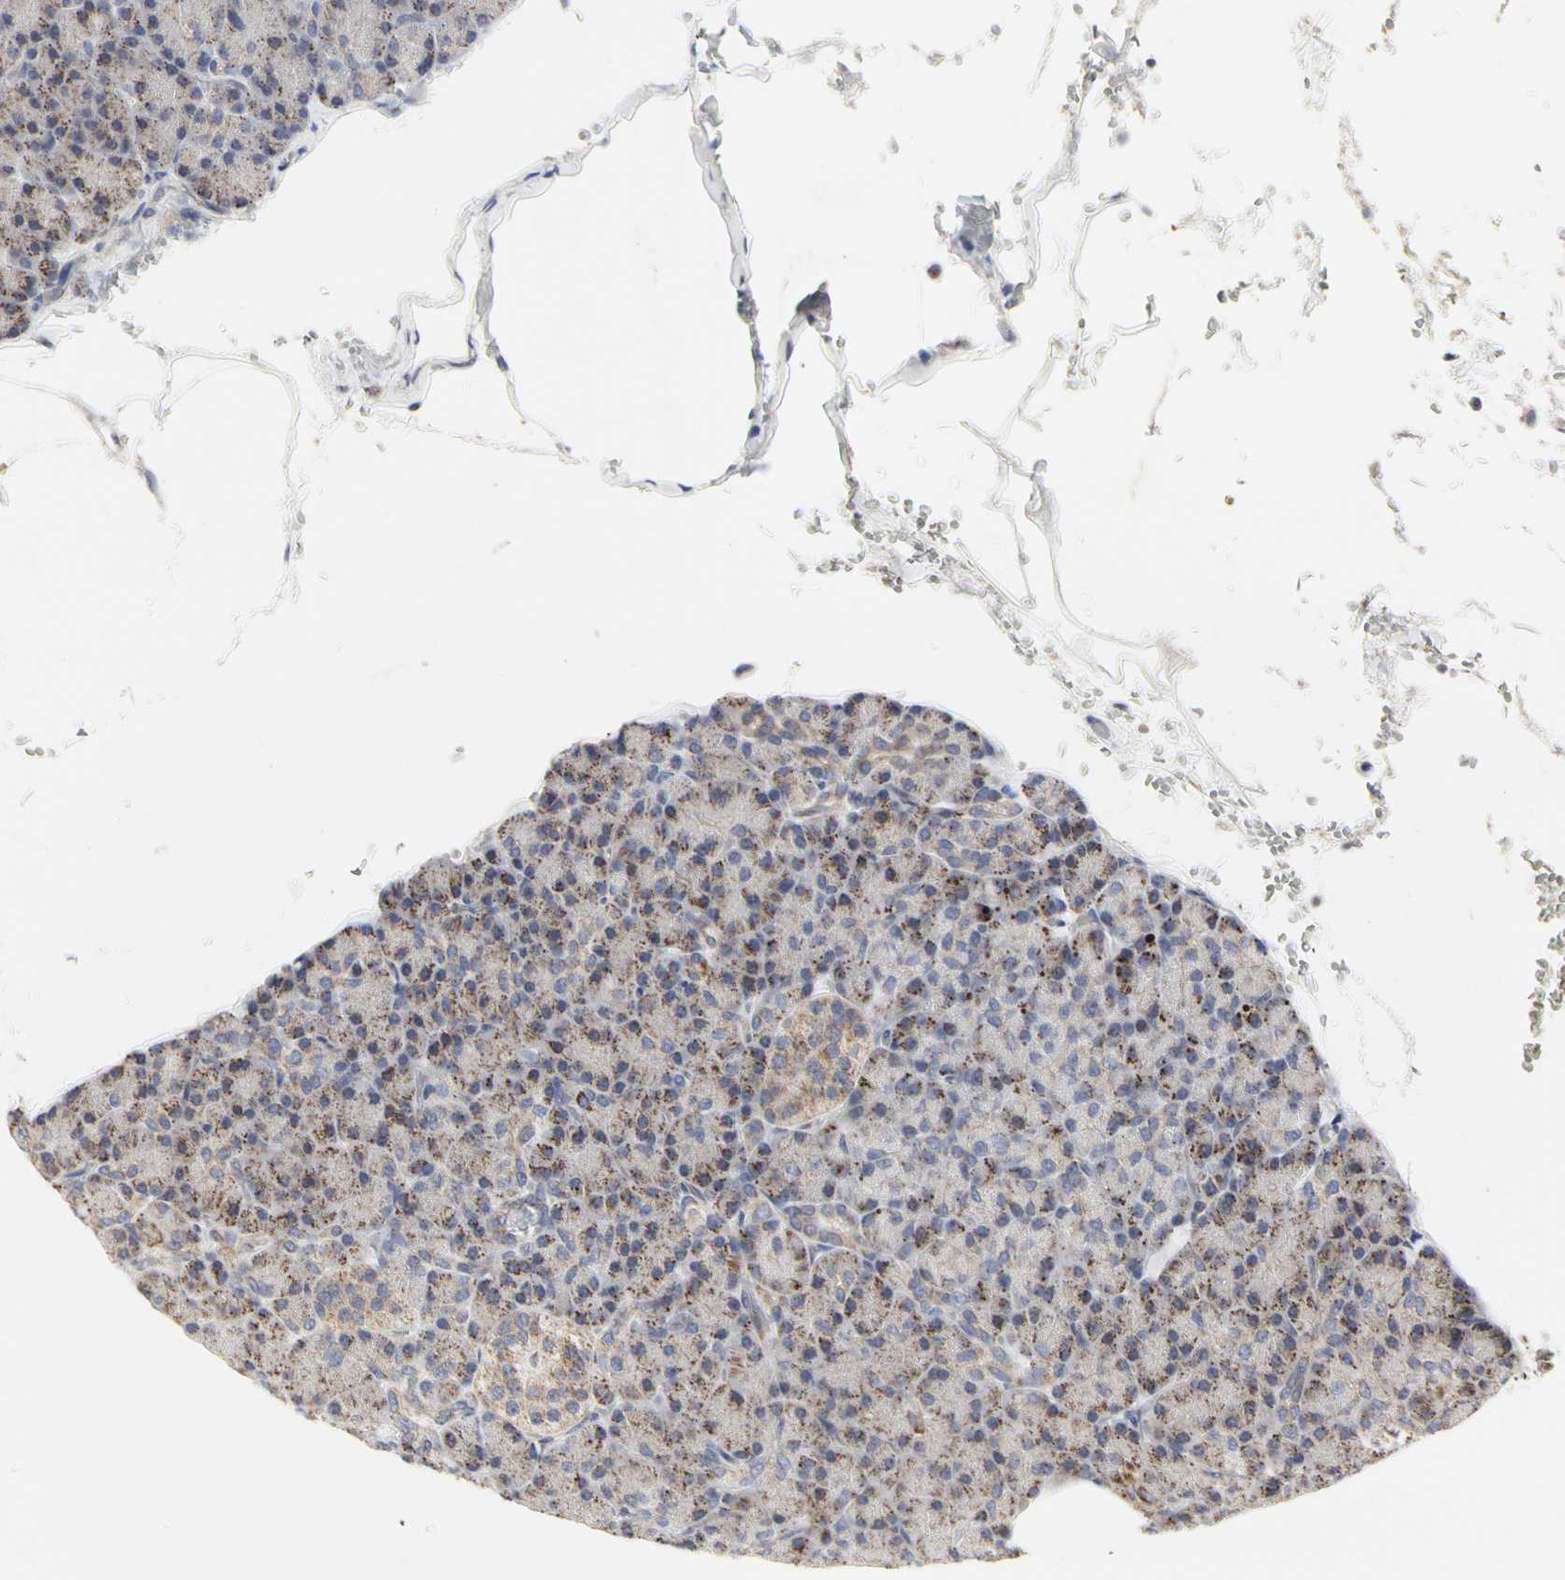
{"staining": {"intensity": "moderate", "quantity": "<25%", "location": "cytoplasmic/membranous"}, "tissue": "pancreas", "cell_type": "Exocrine glandular cells", "image_type": "normal", "snomed": [{"axis": "morphology", "description": "Normal tissue, NOS"}, {"axis": "topography", "description": "Pancreas"}], "caption": "Immunohistochemistry (IHC) image of normal human pancreas stained for a protein (brown), which shows low levels of moderate cytoplasmic/membranous positivity in about <25% of exocrine glandular cells.", "gene": "TSKU", "patient": {"sex": "female", "age": 43}}